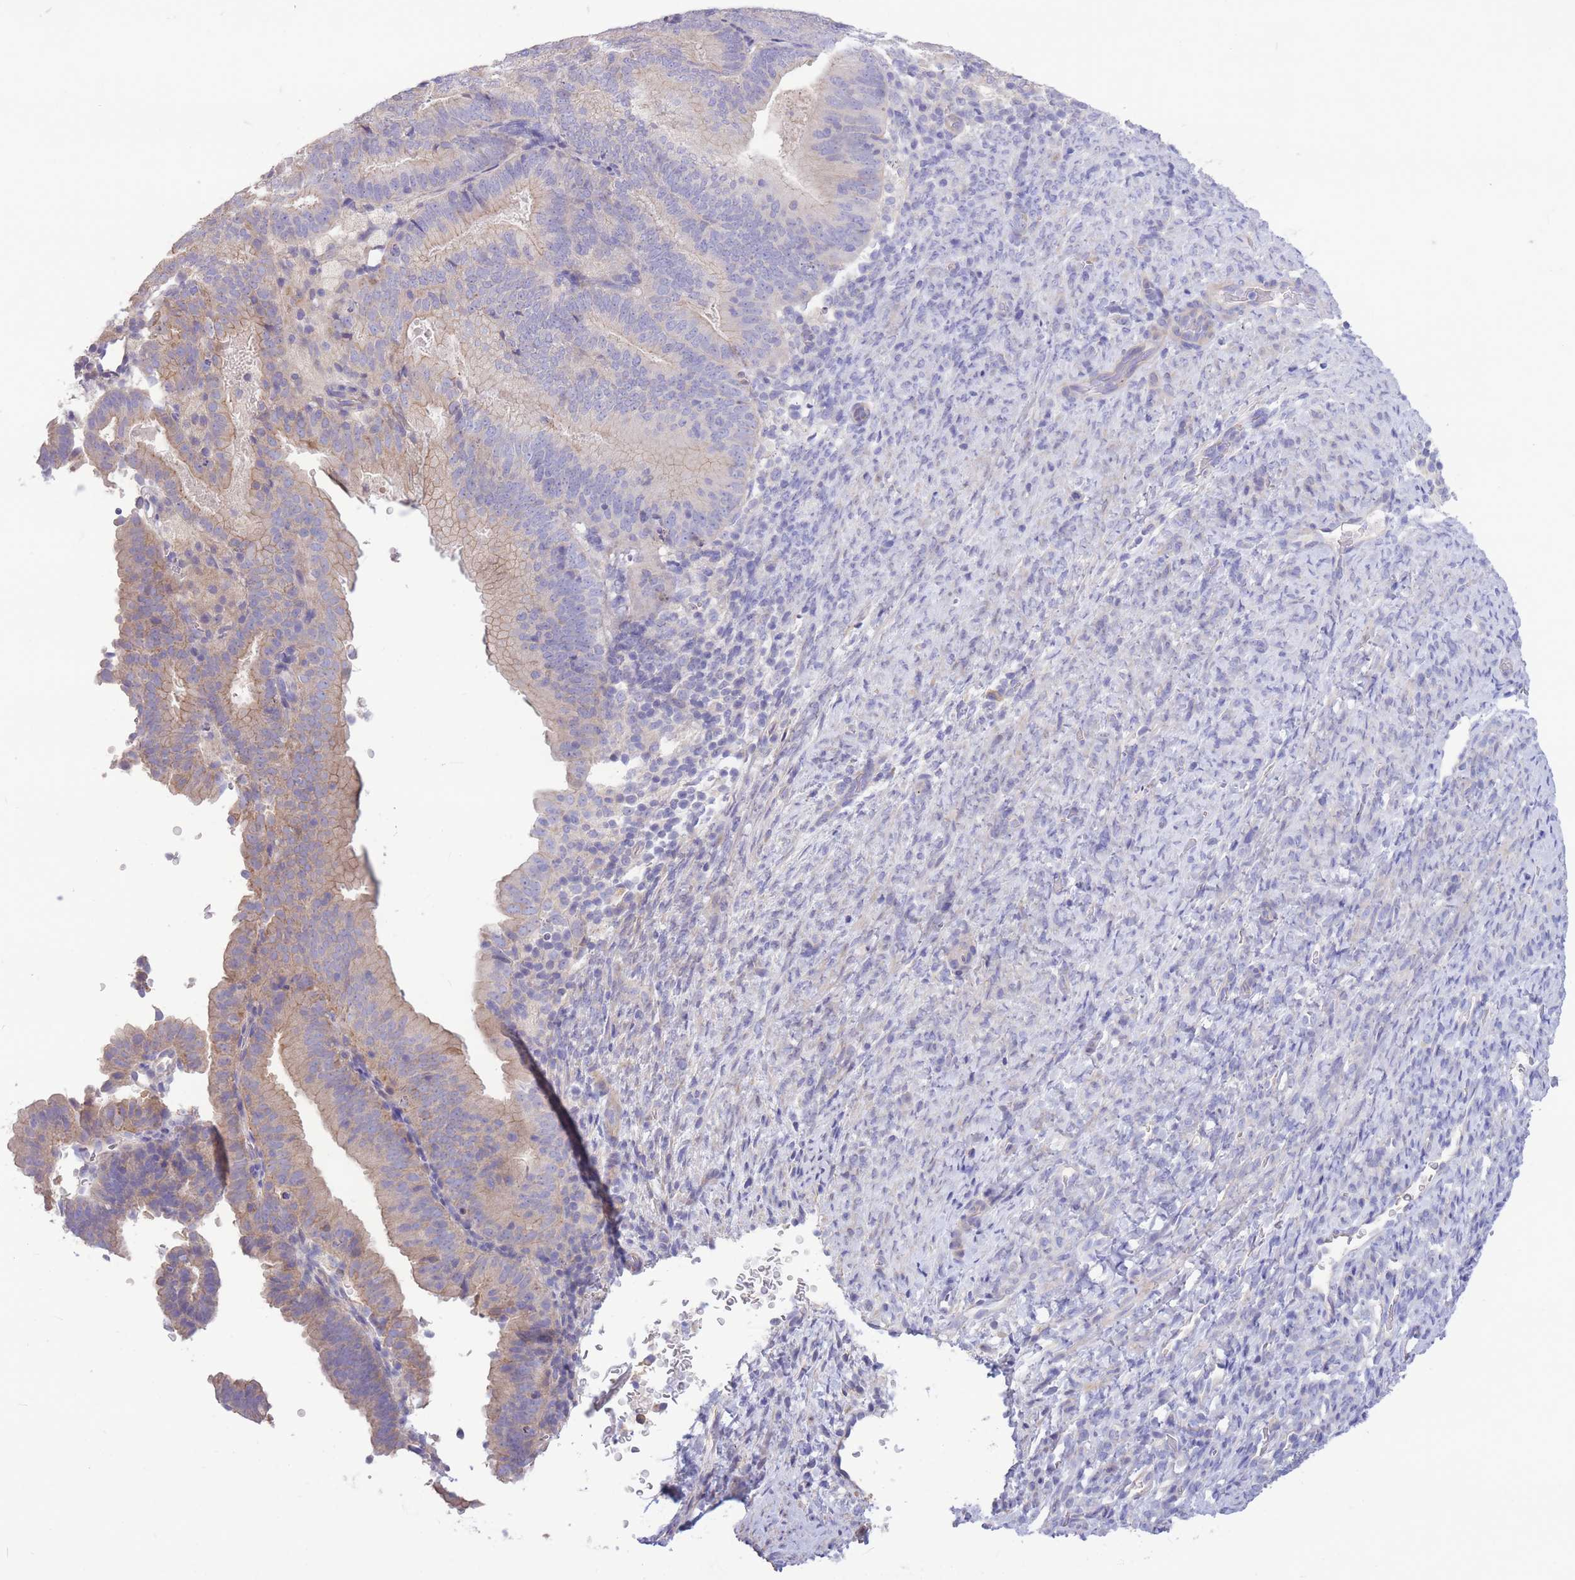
{"staining": {"intensity": "weak", "quantity": "25%-75%", "location": "cytoplasmic/membranous"}, "tissue": "endometrial cancer", "cell_type": "Tumor cells", "image_type": "cancer", "snomed": [{"axis": "morphology", "description": "Adenocarcinoma, NOS"}, {"axis": "topography", "description": "Endometrium"}], "caption": "Human adenocarcinoma (endometrial) stained for a protein (brown) displays weak cytoplasmic/membranous positive expression in about 25%-75% of tumor cells.", "gene": "OR5T1", "patient": {"sex": "female", "age": 70}}